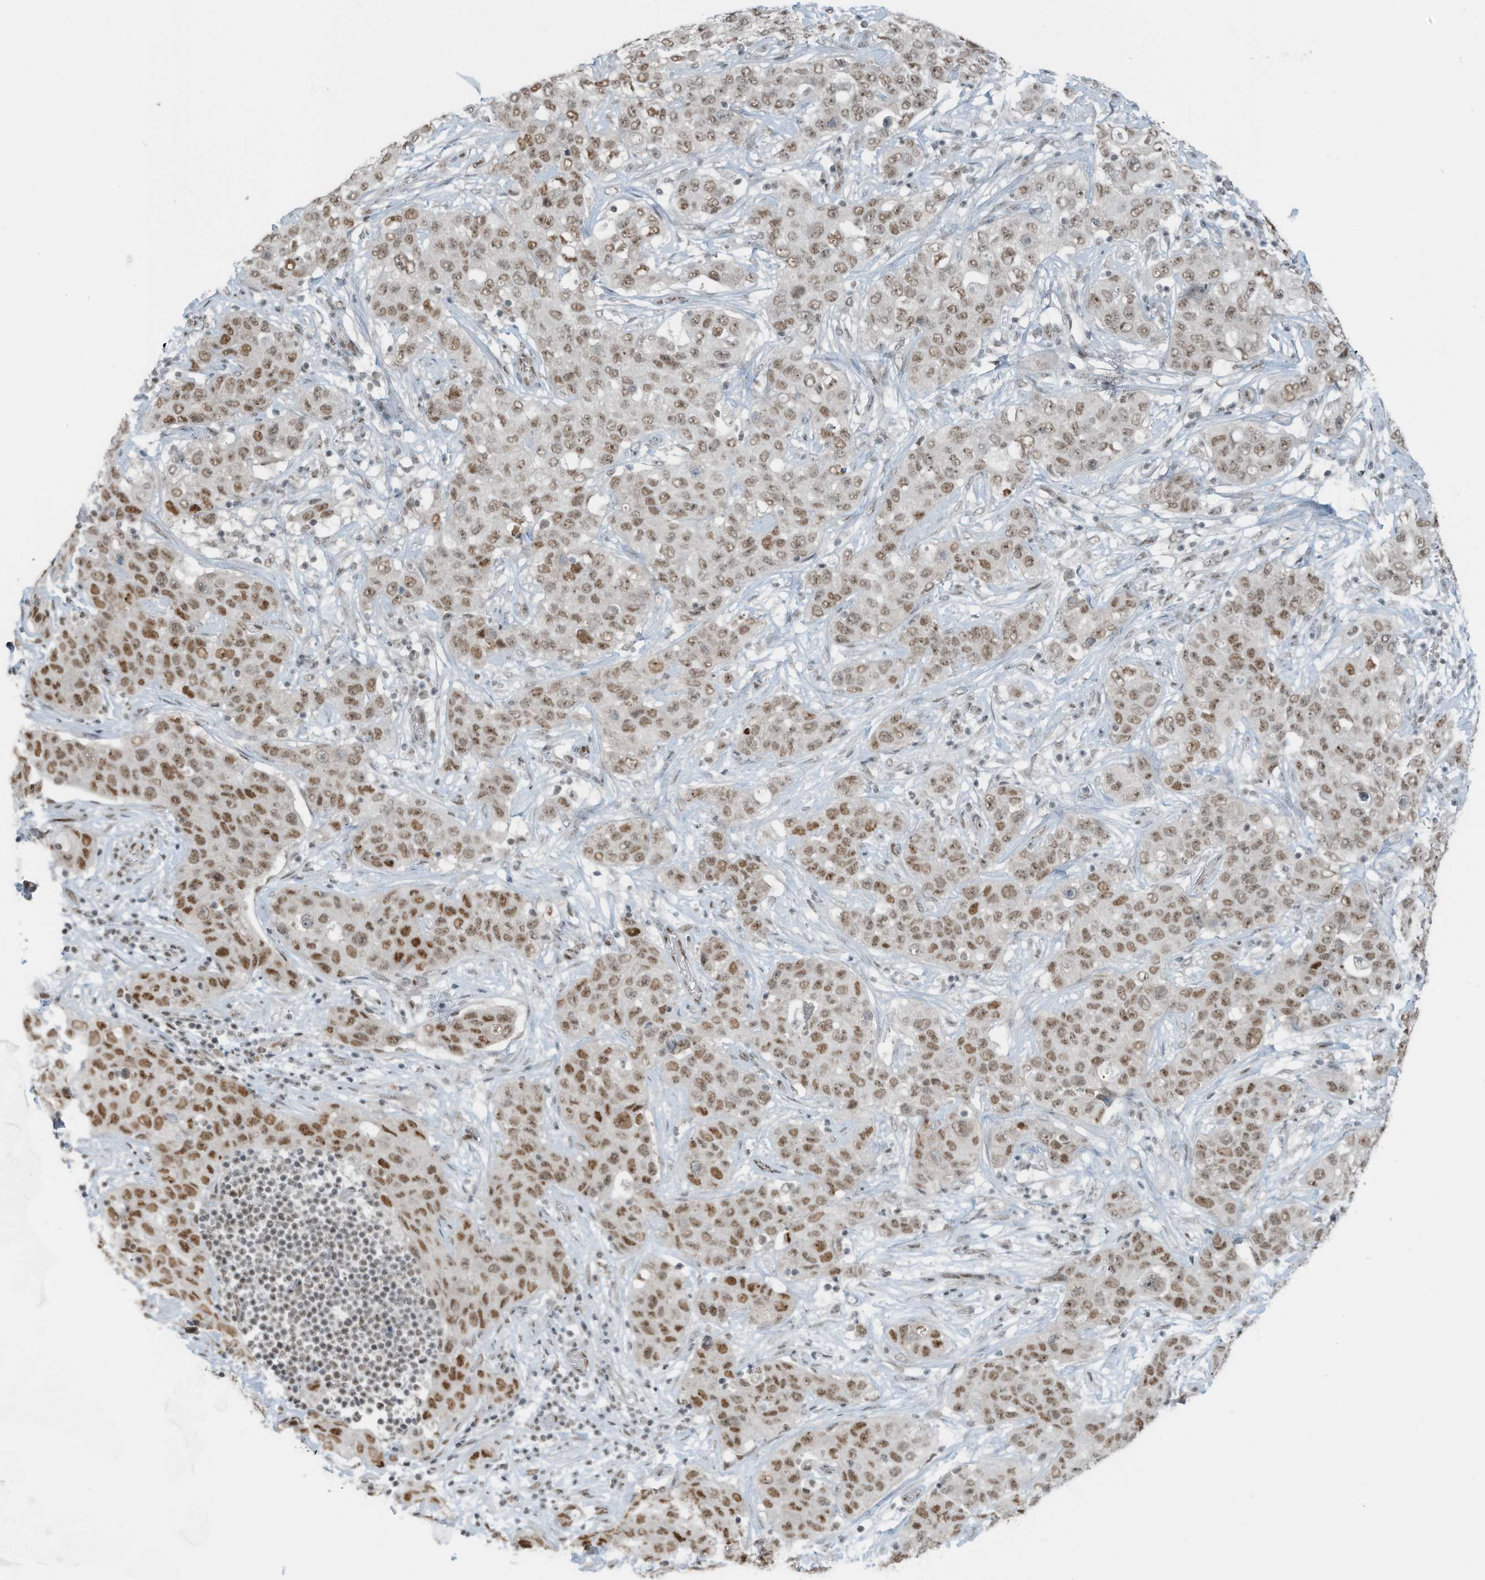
{"staining": {"intensity": "moderate", "quantity": ">75%", "location": "nuclear"}, "tissue": "stomach cancer", "cell_type": "Tumor cells", "image_type": "cancer", "snomed": [{"axis": "morphology", "description": "Normal tissue, NOS"}, {"axis": "morphology", "description": "Adenocarcinoma, NOS"}, {"axis": "topography", "description": "Lymph node"}, {"axis": "topography", "description": "Stomach"}], "caption": "About >75% of tumor cells in stomach cancer (adenocarcinoma) exhibit moderate nuclear protein expression as visualized by brown immunohistochemical staining.", "gene": "WRNIP1", "patient": {"sex": "male", "age": 48}}